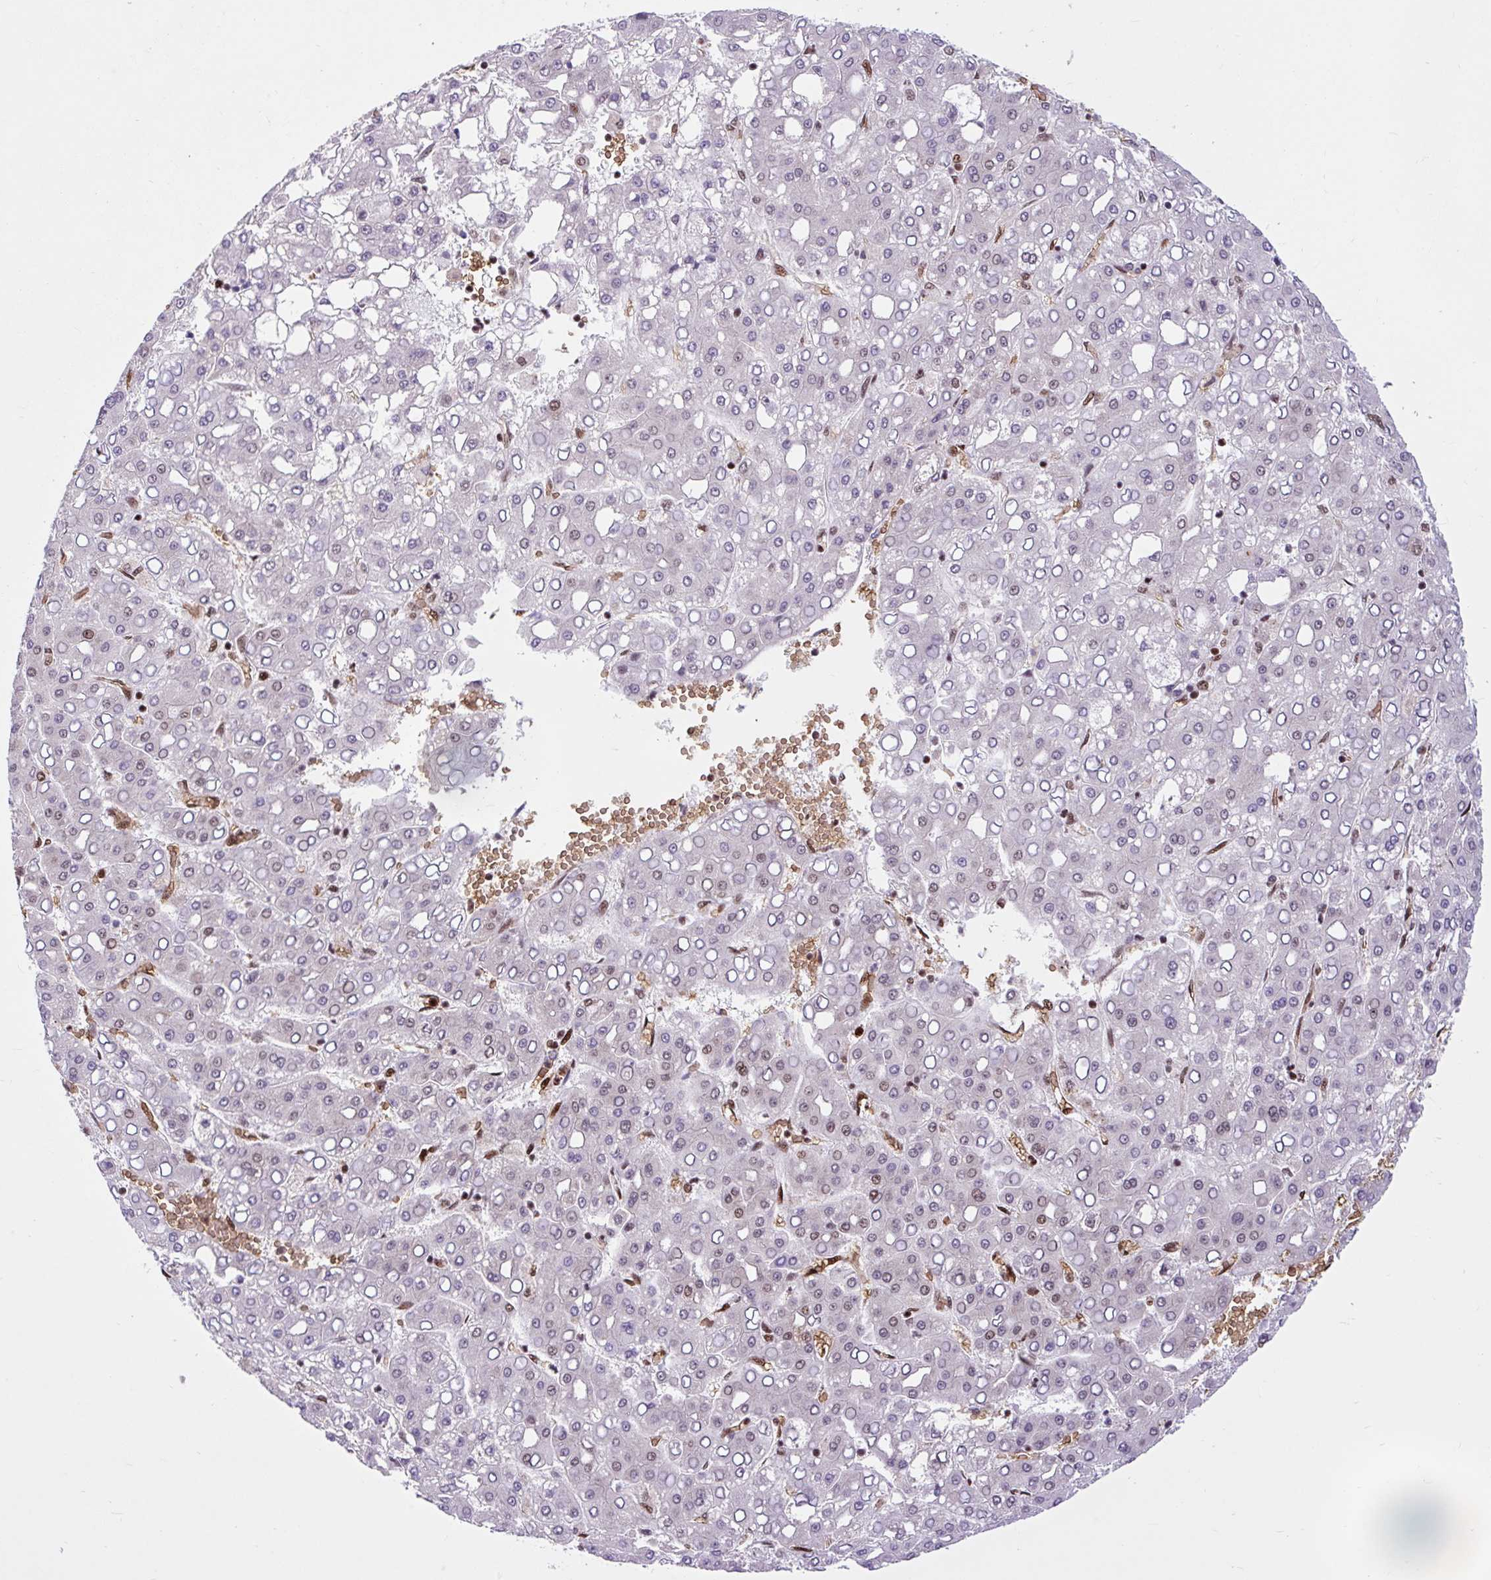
{"staining": {"intensity": "weak", "quantity": "<25%", "location": "nuclear"}, "tissue": "liver cancer", "cell_type": "Tumor cells", "image_type": "cancer", "snomed": [{"axis": "morphology", "description": "Carcinoma, Hepatocellular, NOS"}, {"axis": "topography", "description": "Liver"}], "caption": "Immunohistochemistry micrograph of liver cancer (hepatocellular carcinoma) stained for a protein (brown), which exhibits no expression in tumor cells.", "gene": "FUS", "patient": {"sex": "male", "age": 65}}